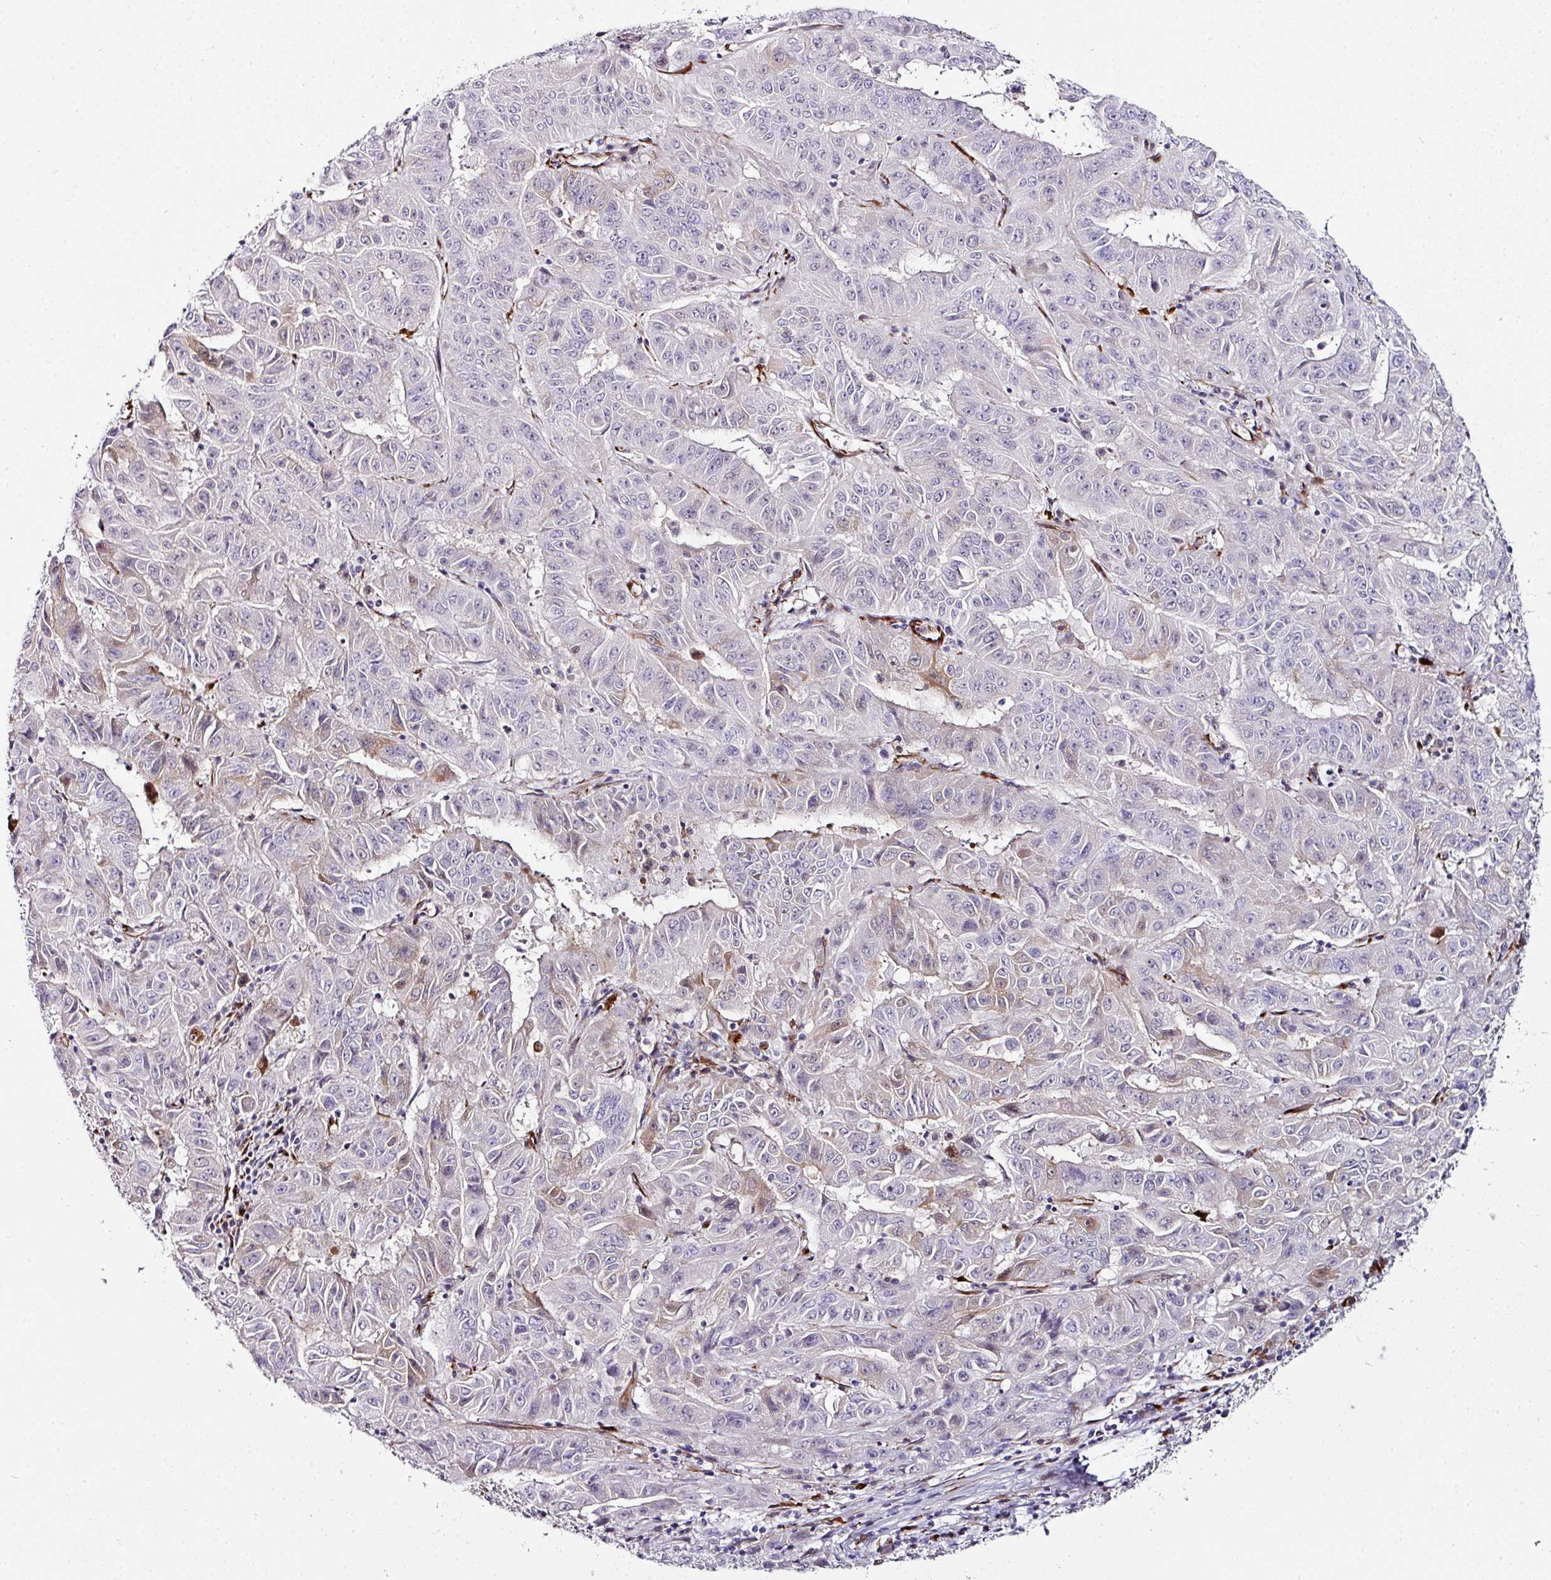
{"staining": {"intensity": "weak", "quantity": "<25%", "location": "cytoplasmic/membranous"}, "tissue": "pancreatic cancer", "cell_type": "Tumor cells", "image_type": "cancer", "snomed": [{"axis": "morphology", "description": "Adenocarcinoma, NOS"}, {"axis": "topography", "description": "Pancreas"}], "caption": "An immunohistochemistry (IHC) micrograph of pancreatic adenocarcinoma is shown. There is no staining in tumor cells of pancreatic adenocarcinoma.", "gene": "TMPRSS9", "patient": {"sex": "male", "age": 63}}